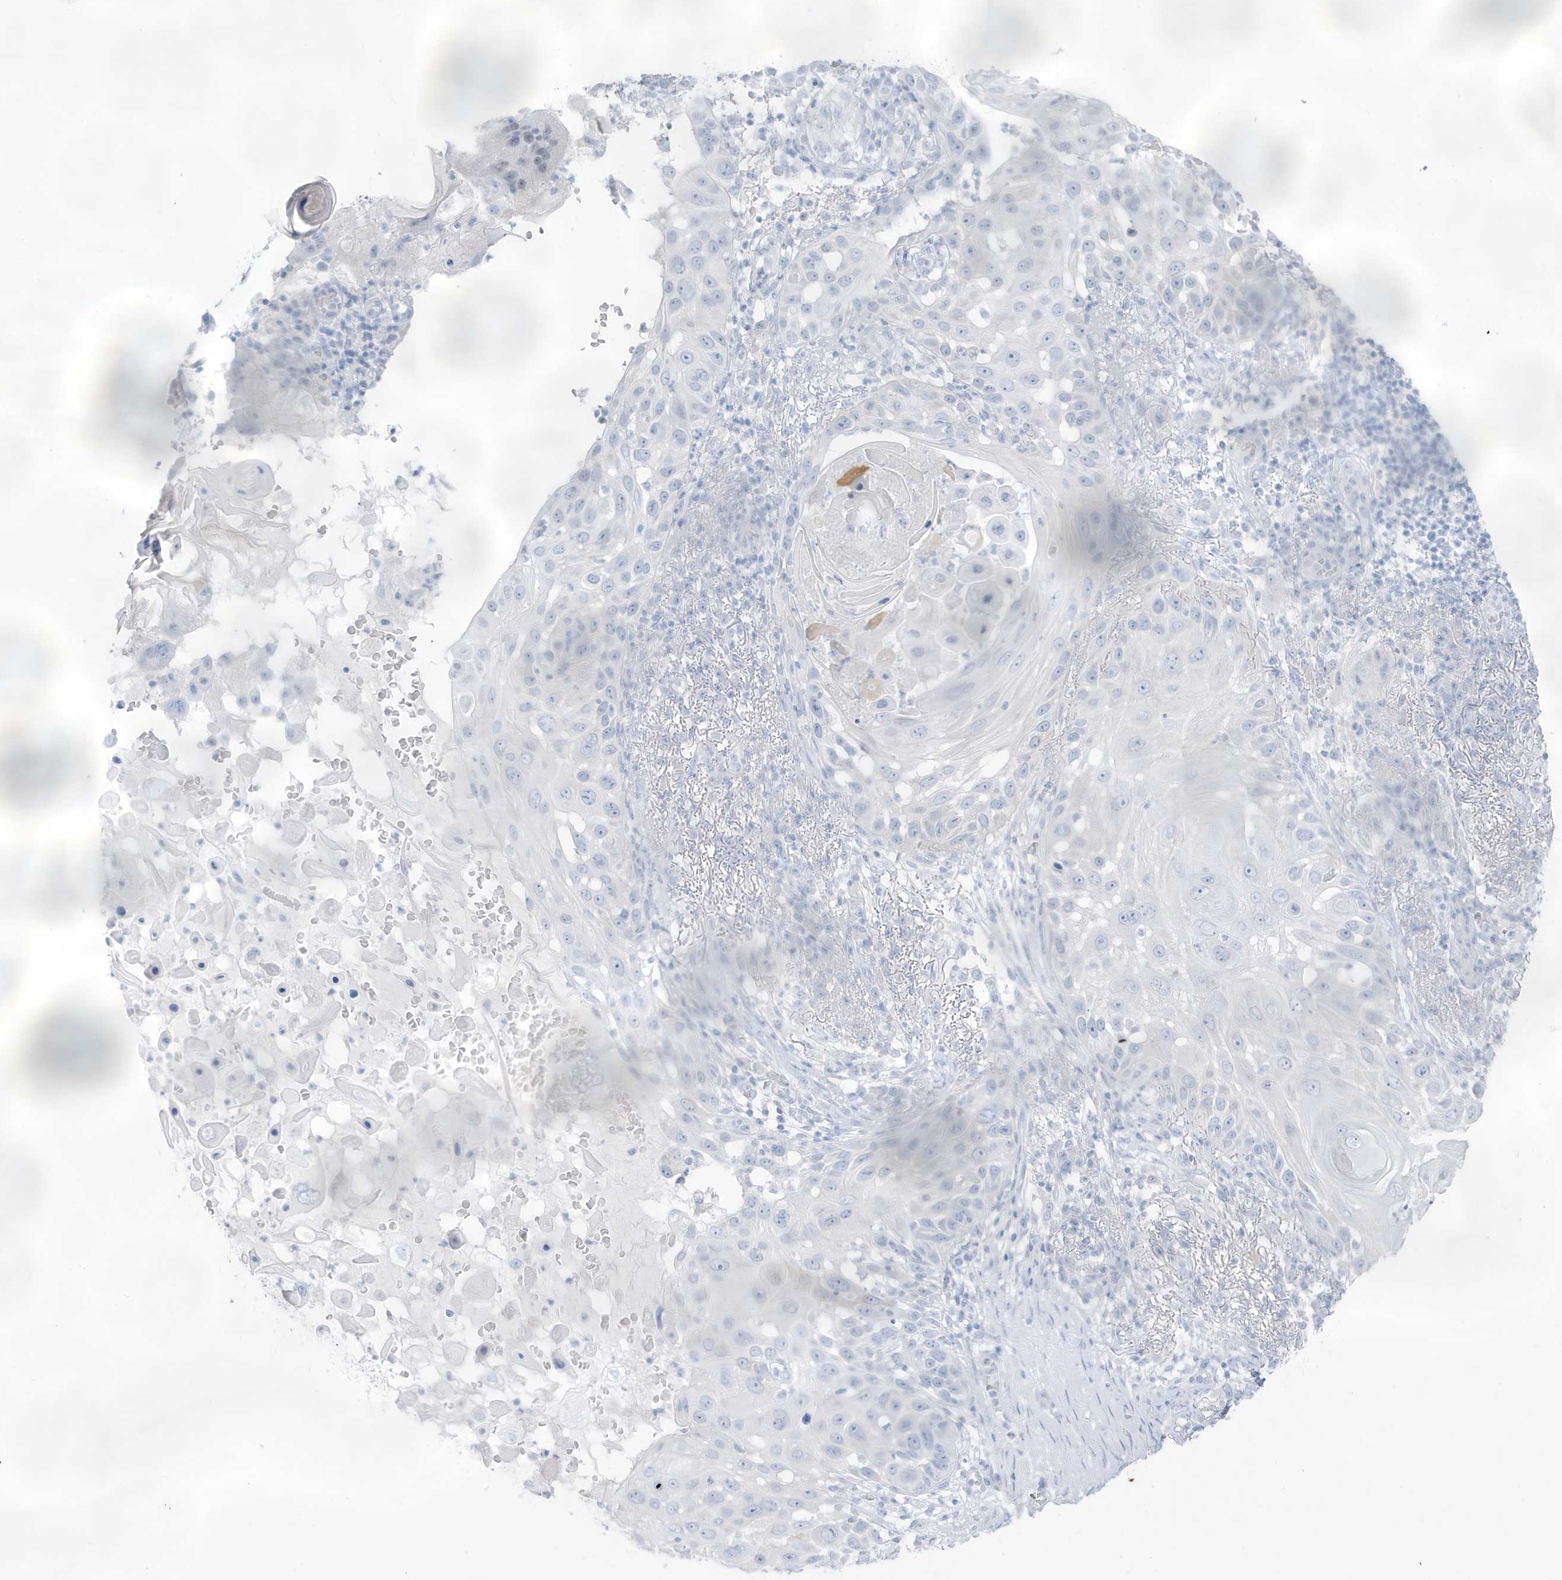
{"staining": {"intensity": "negative", "quantity": "none", "location": "none"}, "tissue": "skin cancer", "cell_type": "Tumor cells", "image_type": "cancer", "snomed": [{"axis": "morphology", "description": "Squamous cell carcinoma, NOS"}, {"axis": "topography", "description": "Skin"}], "caption": "The image shows no significant staining in tumor cells of squamous cell carcinoma (skin).", "gene": "ZFP64", "patient": {"sex": "female", "age": 44}}